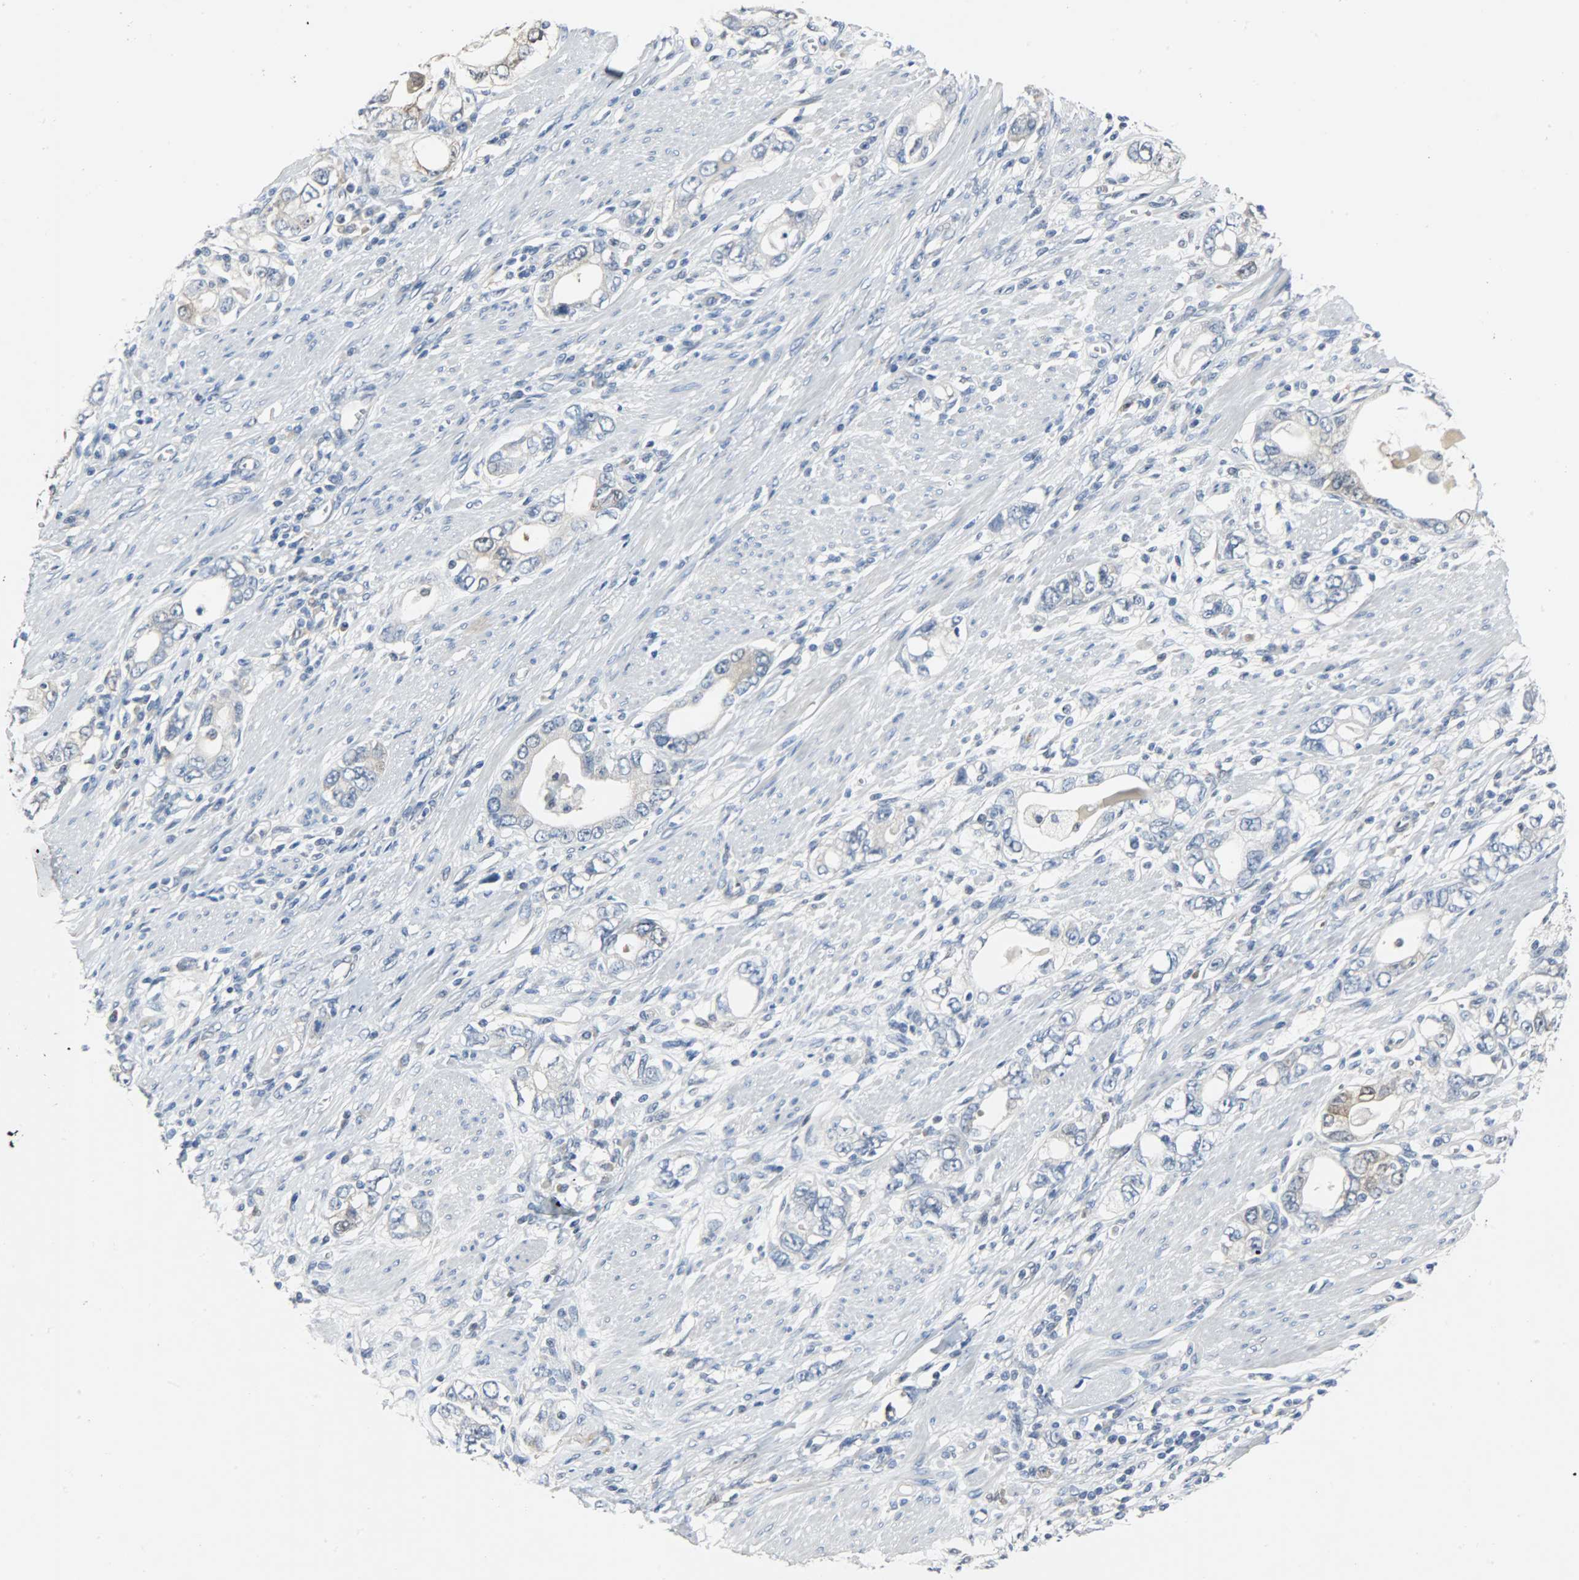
{"staining": {"intensity": "moderate", "quantity": ">75%", "location": "cytoplasmic/membranous"}, "tissue": "stomach cancer", "cell_type": "Tumor cells", "image_type": "cancer", "snomed": [{"axis": "morphology", "description": "Adenocarcinoma, NOS"}, {"axis": "topography", "description": "Stomach, lower"}], "caption": "Immunohistochemical staining of human stomach cancer (adenocarcinoma) reveals medium levels of moderate cytoplasmic/membranous positivity in approximately >75% of tumor cells.", "gene": "EIF4EBP1", "patient": {"sex": "female", "age": 93}}